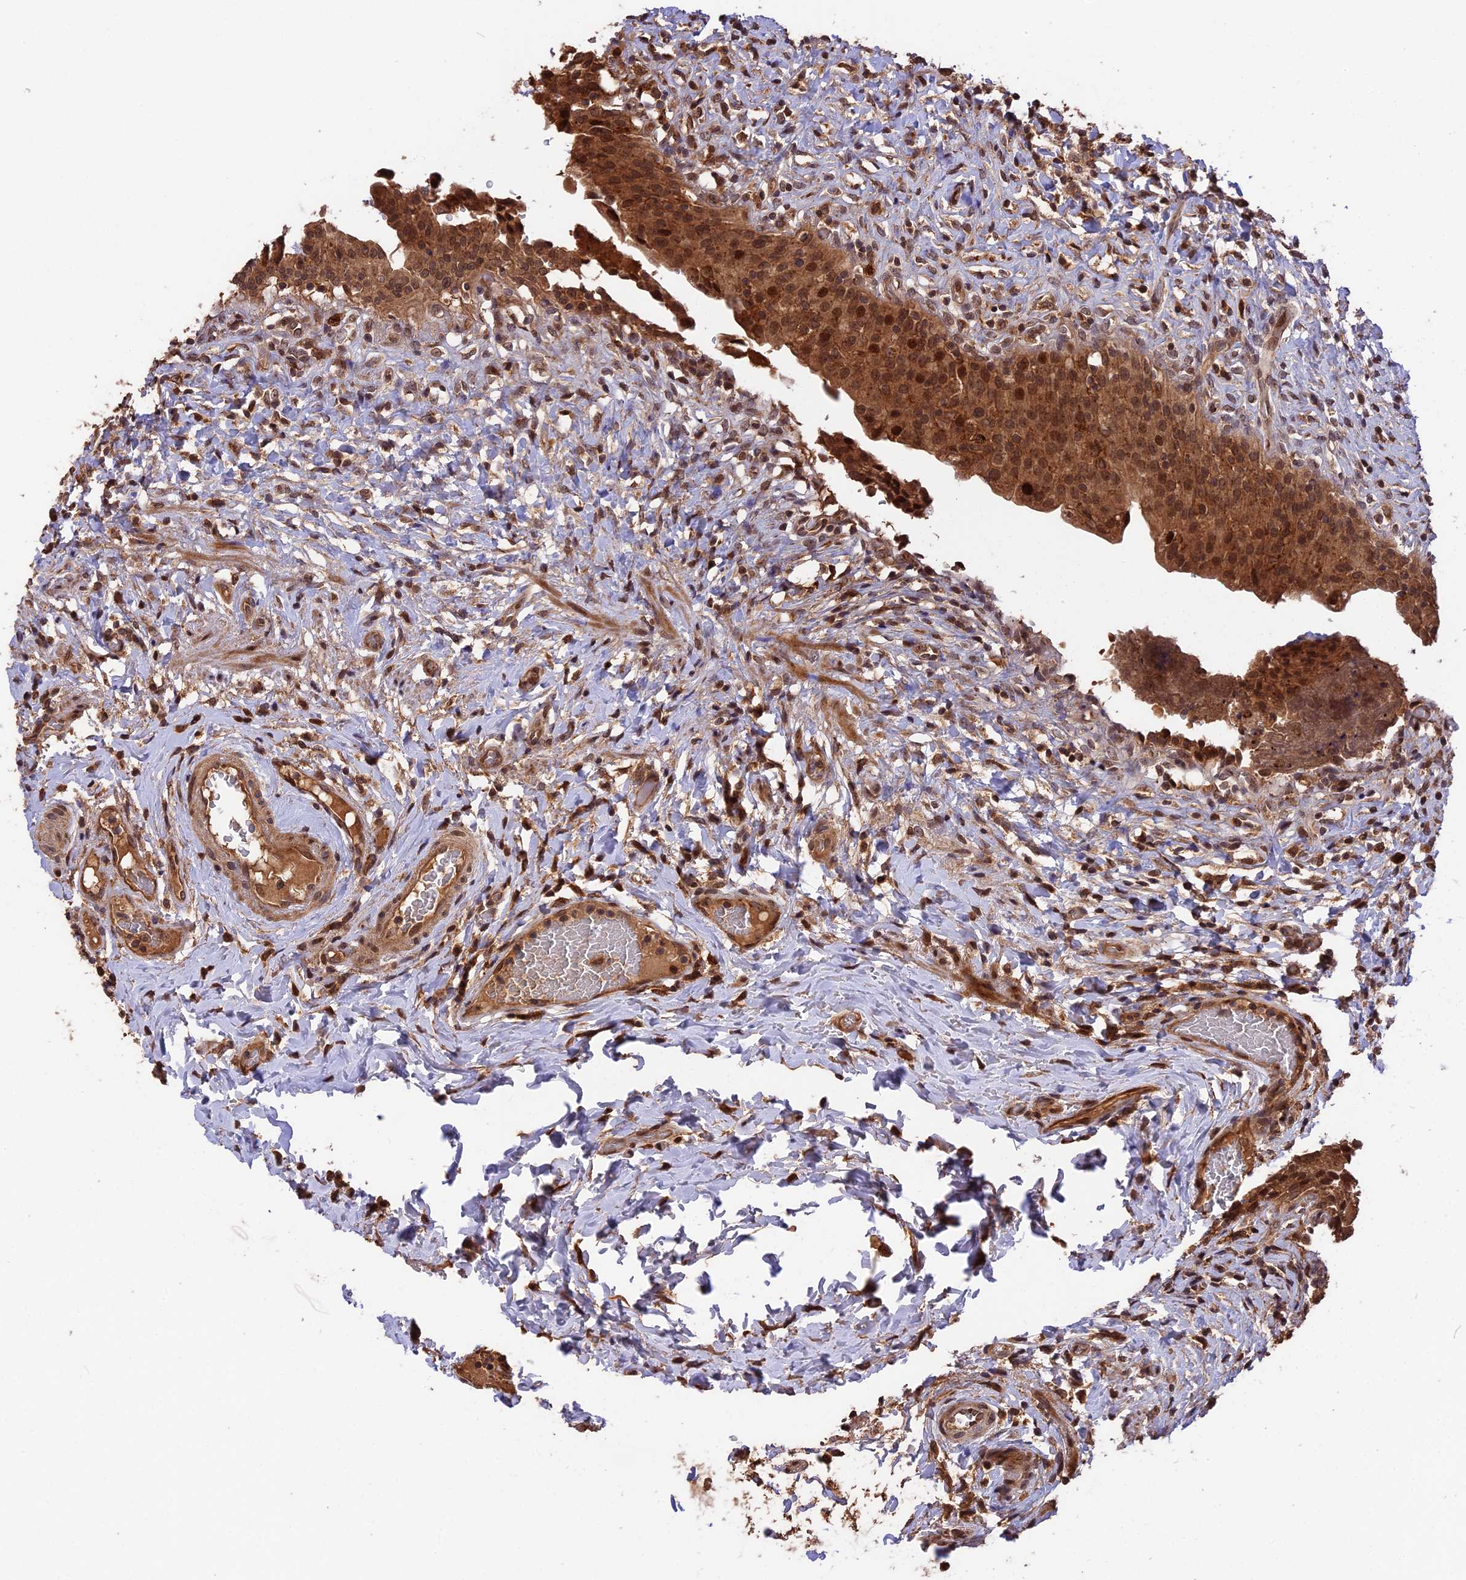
{"staining": {"intensity": "moderate", "quantity": ">75%", "location": "cytoplasmic/membranous,nuclear"}, "tissue": "urinary bladder", "cell_type": "Urothelial cells", "image_type": "normal", "snomed": [{"axis": "morphology", "description": "Normal tissue, NOS"}, {"axis": "morphology", "description": "Inflammation, NOS"}, {"axis": "topography", "description": "Urinary bladder"}], "caption": "A histopathology image of human urinary bladder stained for a protein reveals moderate cytoplasmic/membranous,nuclear brown staining in urothelial cells.", "gene": "ESCO1", "patient": {"sex": "male", "age": 64}}